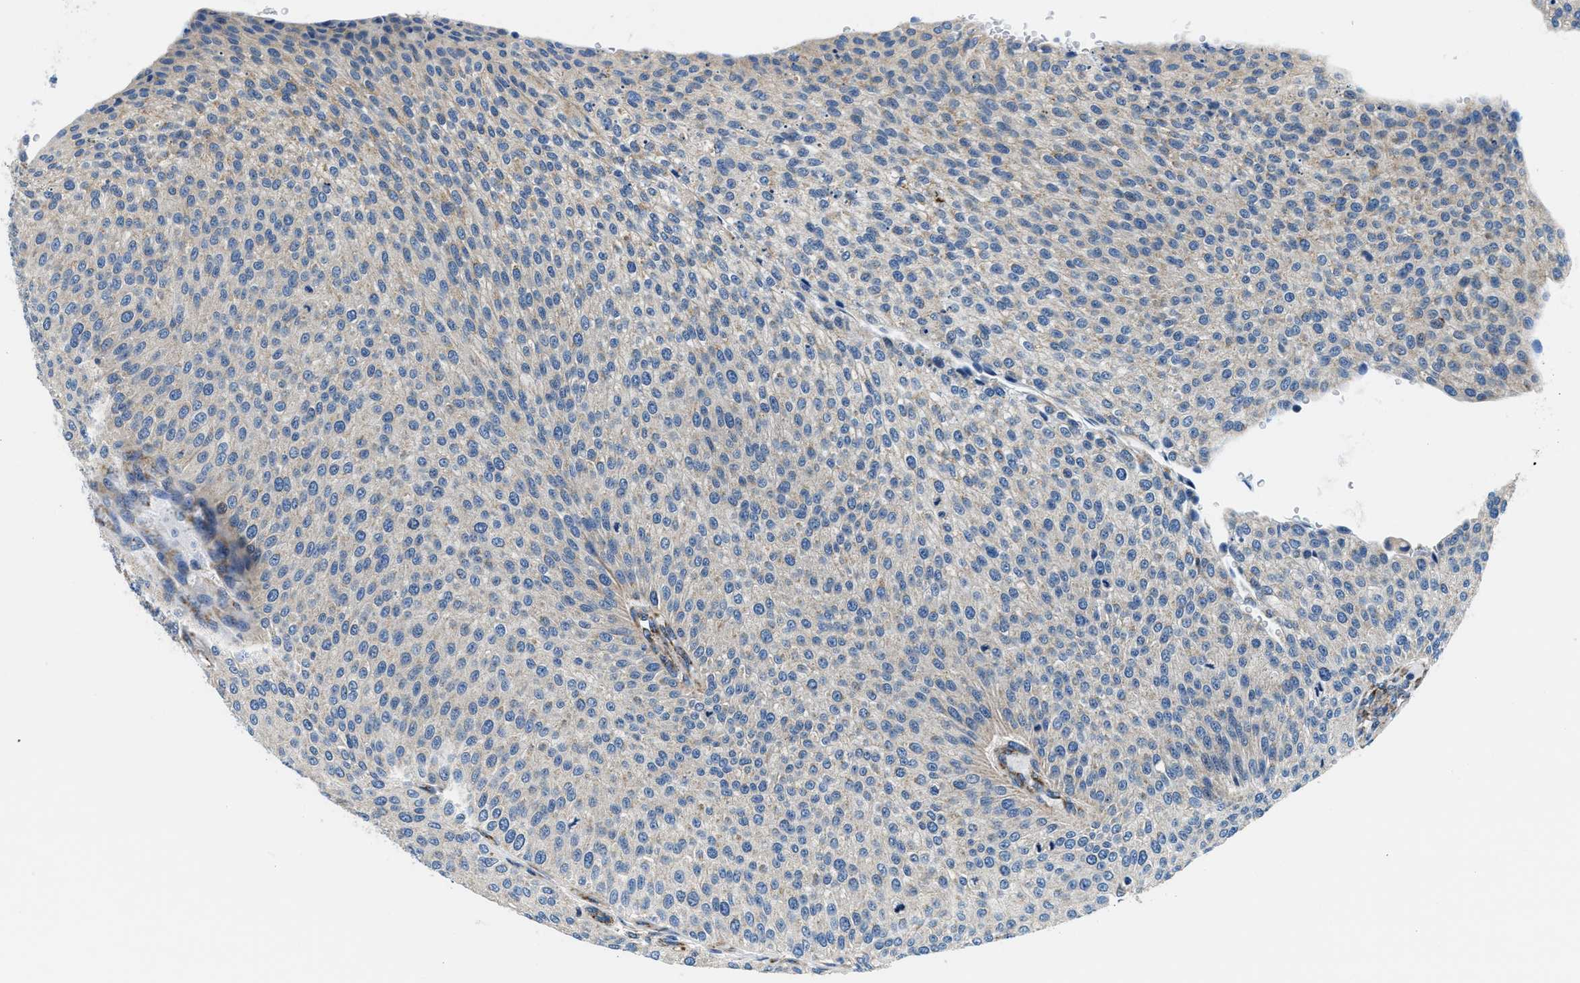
{"staining": {"intensity": "weak", "quantity": "<25%", "location": "cytoplasmic/membranous"}, "tissue": "urothelial cancer", "cell_type": "Tumor cells", "image_type": "cancer", "snomed": [{"axis": "morphology", "description": "Urothelial carcinoma, Low grade"}, {"axis": "topography", "description": "Smooth muscle"}, {"axis": "topography", "description": "Urinary bladder"}], "caption": "Urothelial cancer stained for a protein using immunohistochemistry (IHC) demonstrates no staining tumor cells.", "gene": "SAMD4B", "patient": {"sex": "male", "age": 60}}